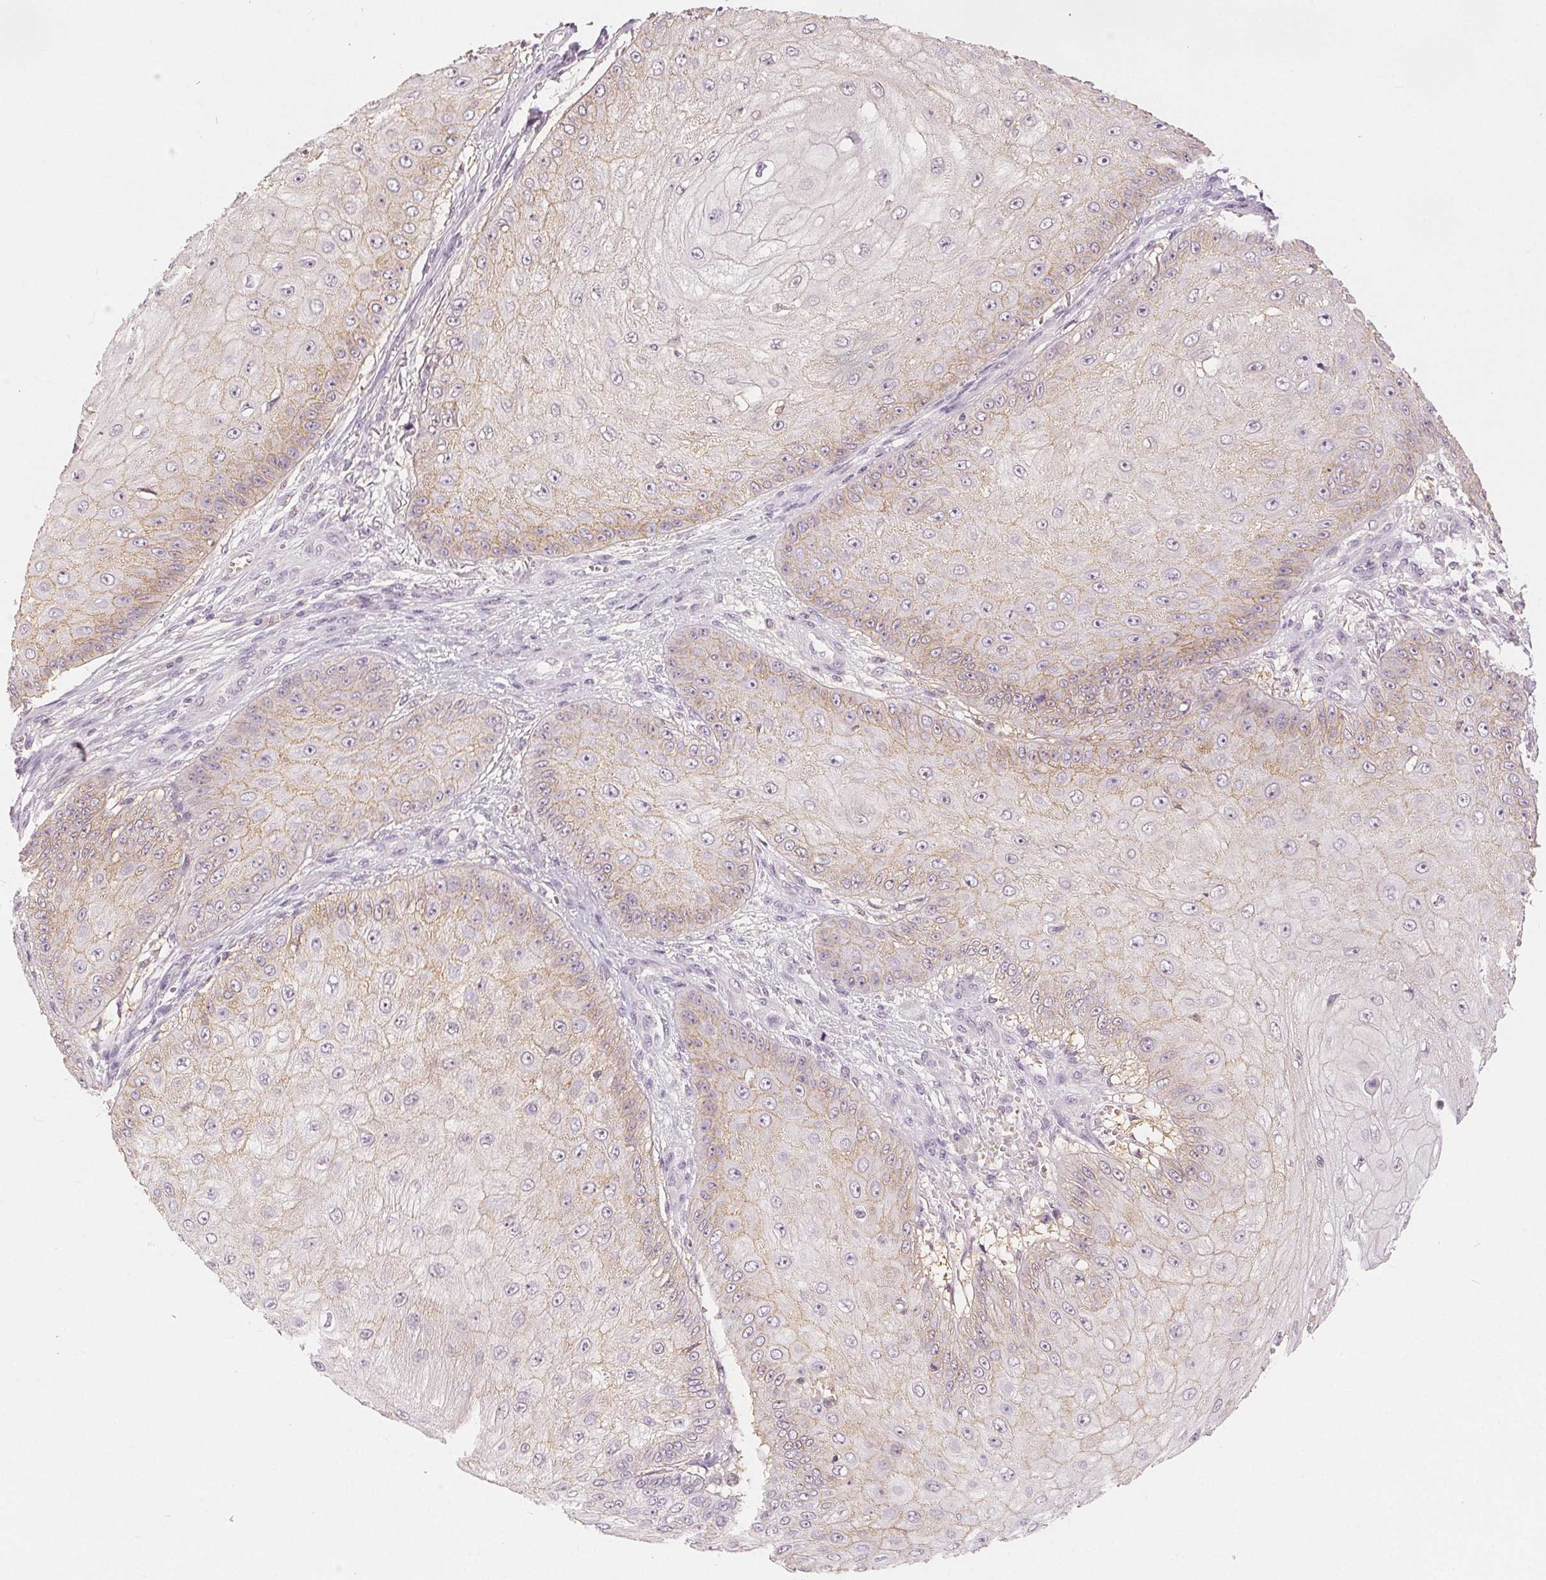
{"staining": {"intensity": "weak", "quantity": "<25%", "location": "cytoplasmic/membranous"}, "tissue": "skin cancer", "cell_type": "Tumor cells", "image_type": "cancer", "snomed": [{"axis": "morphology", "description": "Squamous cell carcinoma, NOS"}, {"axis": "topography", "description": "Skin"}], "caption": "DAB (3,3'-diaminobenzidine) immunohistochemical staining of squamous cell carcinoma (skin) displays no significant staining in tumor cells.", "gene": "CA12", "patient": {"sex": "male", "age": 70}}